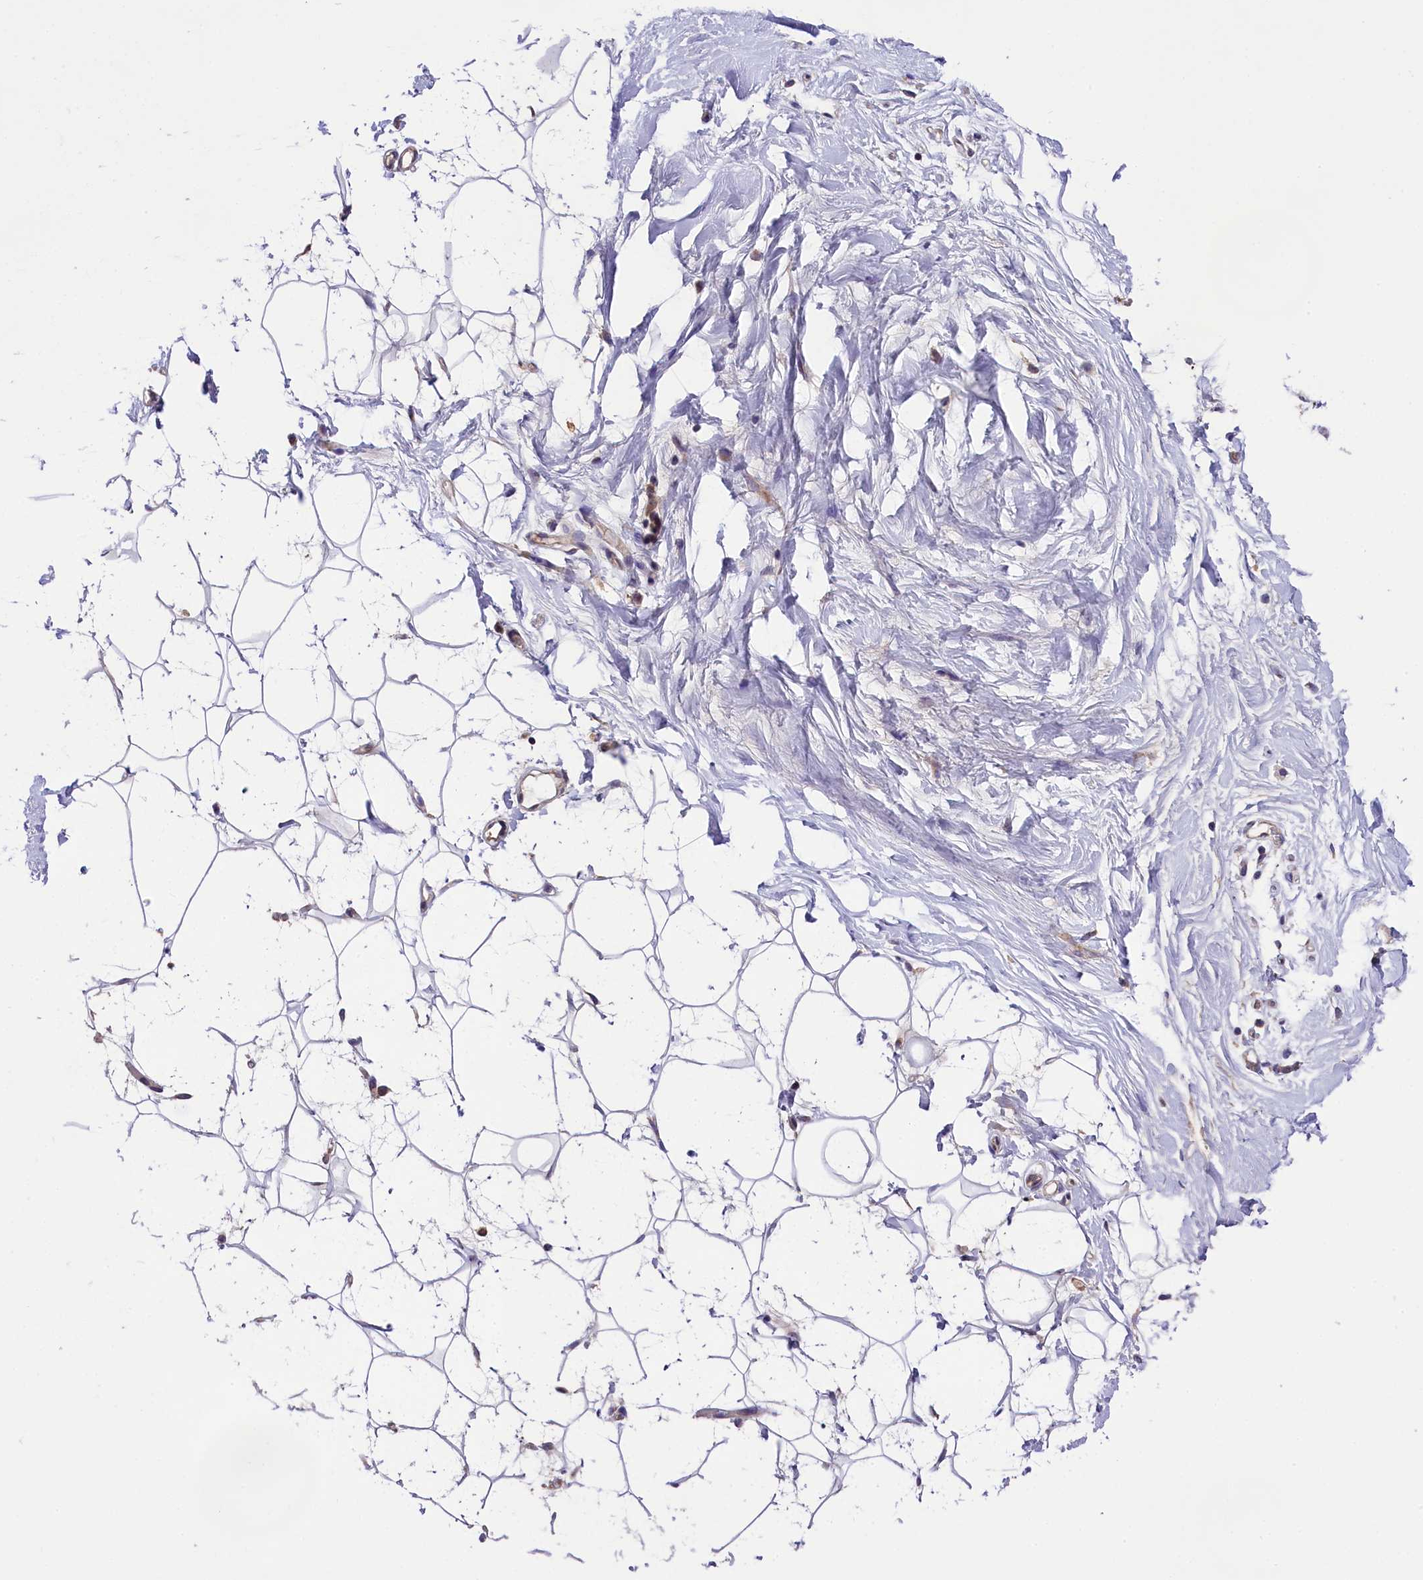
{"staining": {"intensity": "negative", "quantity": "none", "location": "none"}, "tissue": "adipose tissue", "cell_type": "Adipocytes", "image_type": "normal", "snomed": [{"axis": "morphology", "description": "Normal tissue, NOS"}, {"axis": "topography", "description": "Breast"}], "caption": "Immunohistochemistry (IHC) image of unremarkable adipose tissue: human adipose tissue stained with DAB (3,3'-diaminobenzidine) reveals no significant protein expression in adipocytes.", "gene": "ABCC10", "patient": {"sex": "female", "age": 26}}